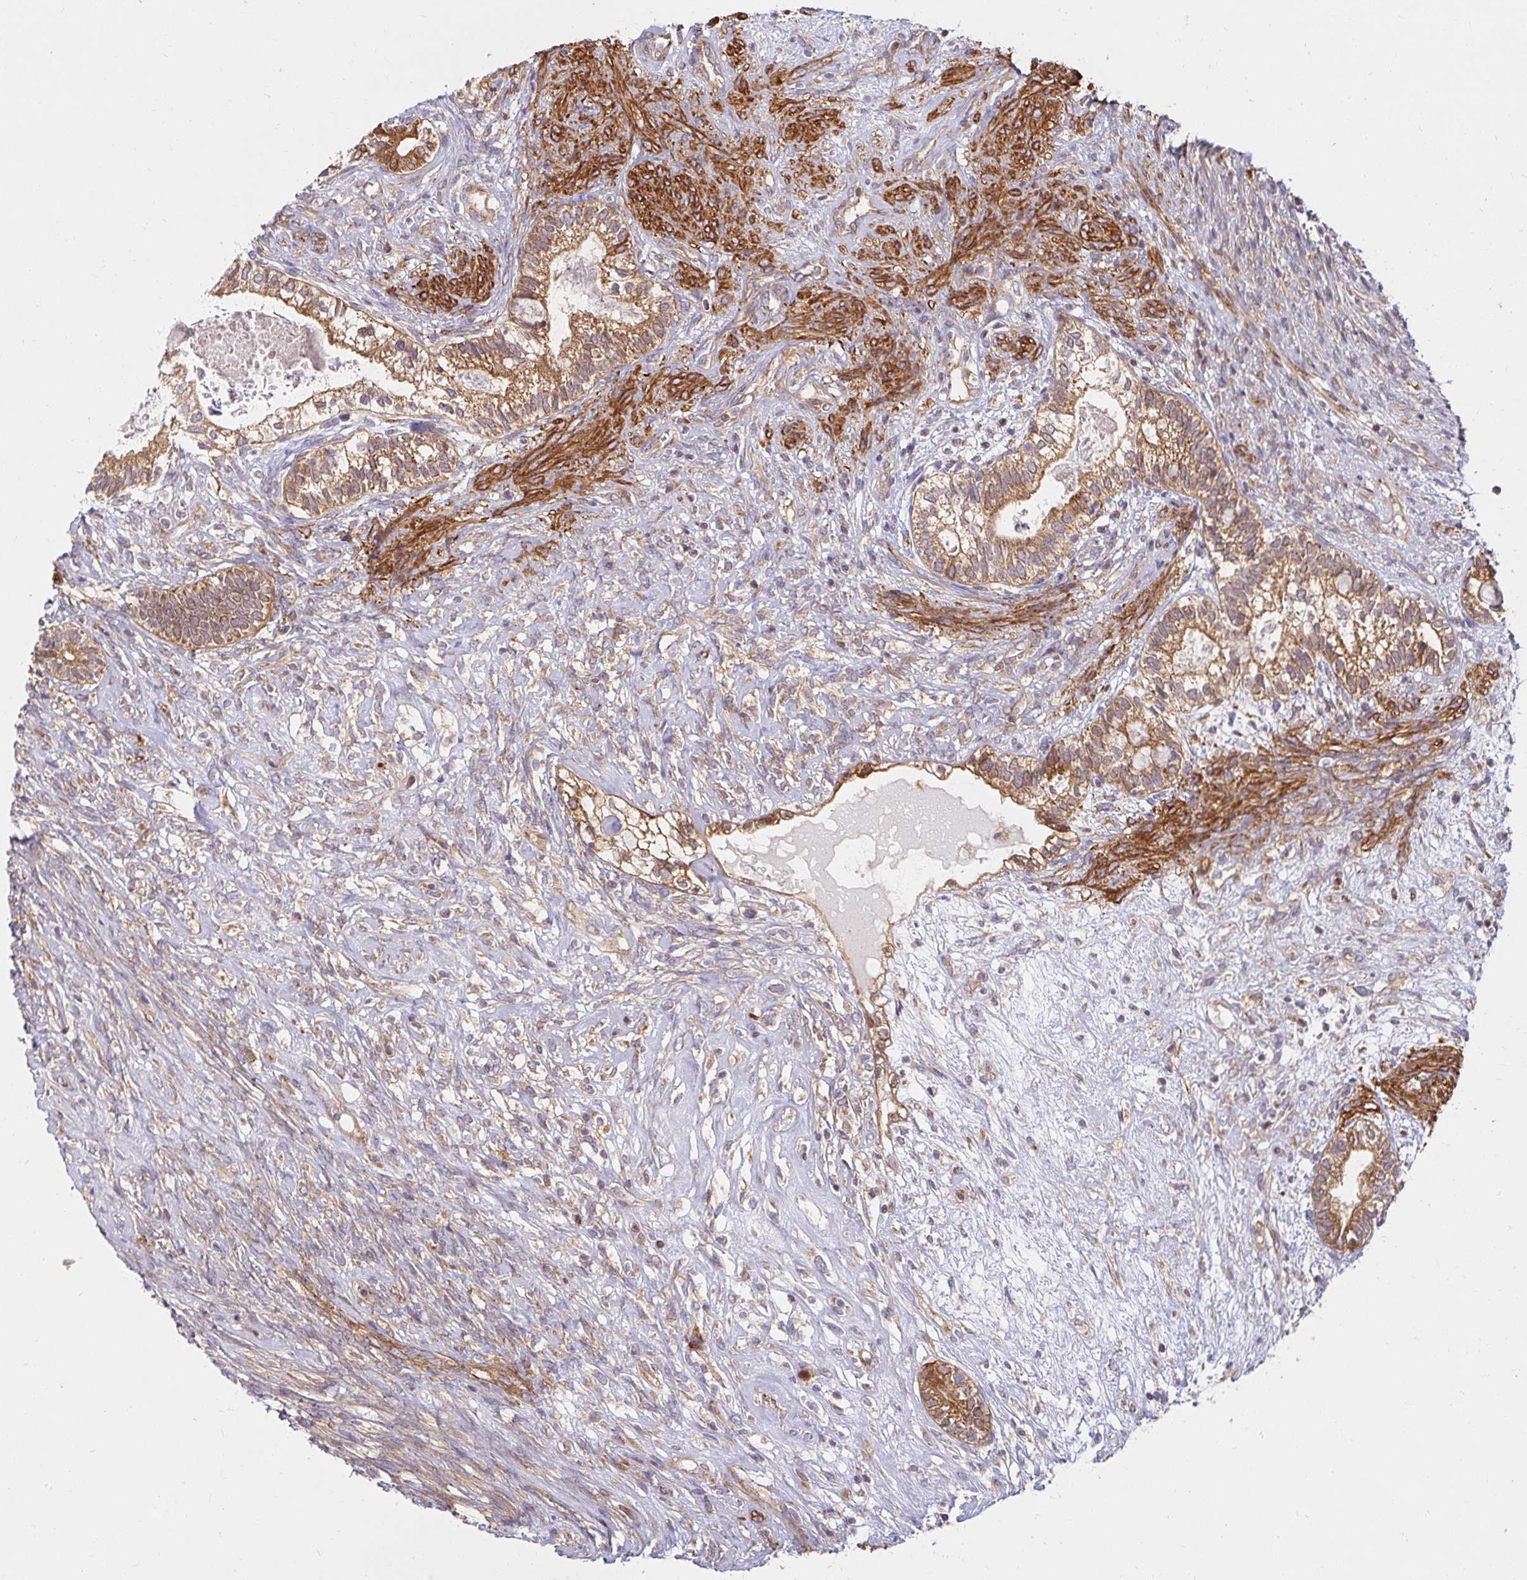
{"staining": {"intensity": "moderate", "quantity": ">75%", "location": "cytoplasmic/membranous"}, "tissue": "testis cancer", "cell_type": "Tumor cells", "image_type": "cancer", "snomed": [{"axis": "morphology", "description": "Seminoma, NOS"}, {"axis": "morphology", "description": "Carcinoma, Embryonal, NOS"}, {"axis": "topography", "description": "Testis"}], "caption": "Moderate cytoplasmic/membranous staining for a protein is seen in about >75% of tumor cells of testis cancer (embryonal carcinoma) using IHC.", "gene": "BTF3", "patient": {"sex": "male", "age": 41}}